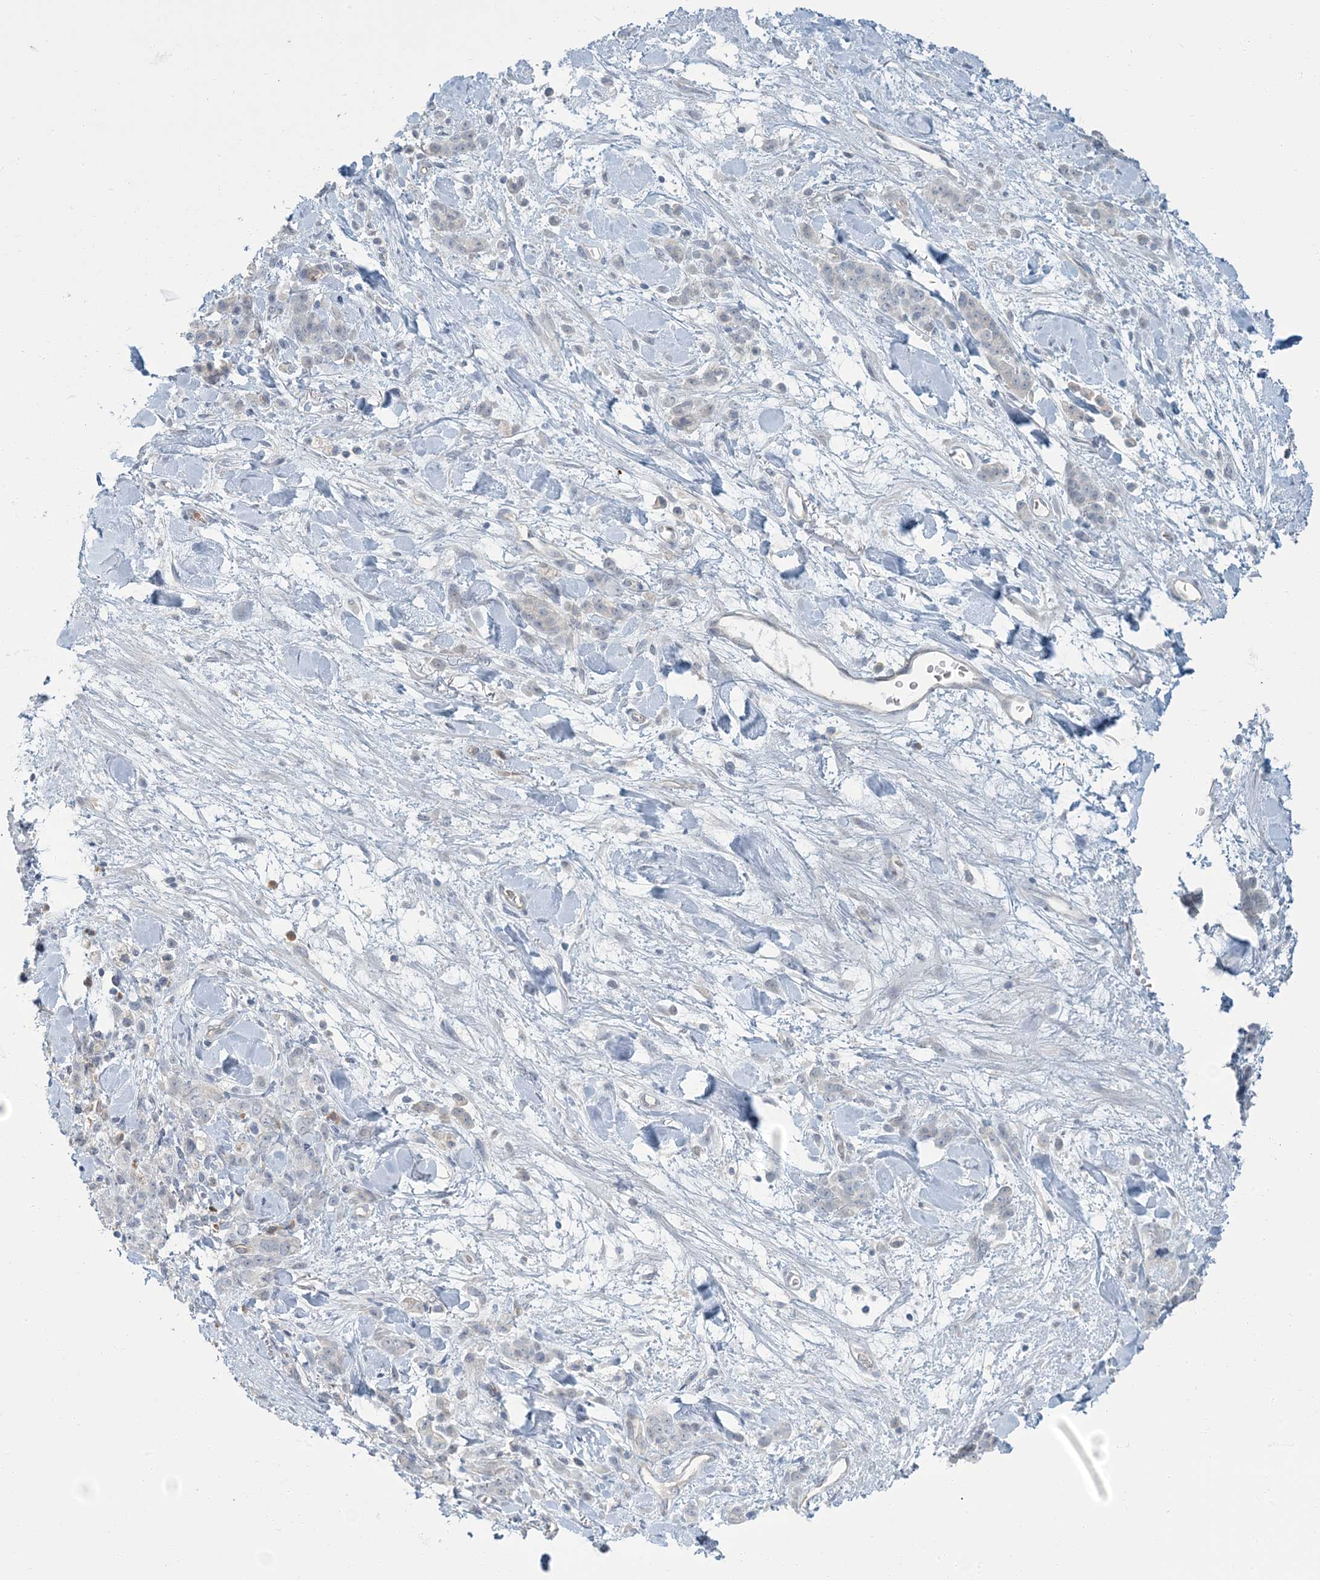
{"staining": {"intensity": "negative", "quantity": "none", "location": "none"}, "tissue": "stomach cancer", "cell_type": "Tumor cells", "image_type": "cancer", "snomed": [{"axis": "morphology", "description": "Normal tissue, NOS"}, {"axis": "morphology", "description": "Adenocarcinoma, NOS"}, {"axis": "topography", "description": "Stomach"}], "caption": "Histopathology image shows no protein expression in tumor cells of stomach cancer (adenocarcinoma) tissue. Nuclei are stained in blue.", "gene": "EPHA4", "patient": {"sex": "male", "age": 82}}